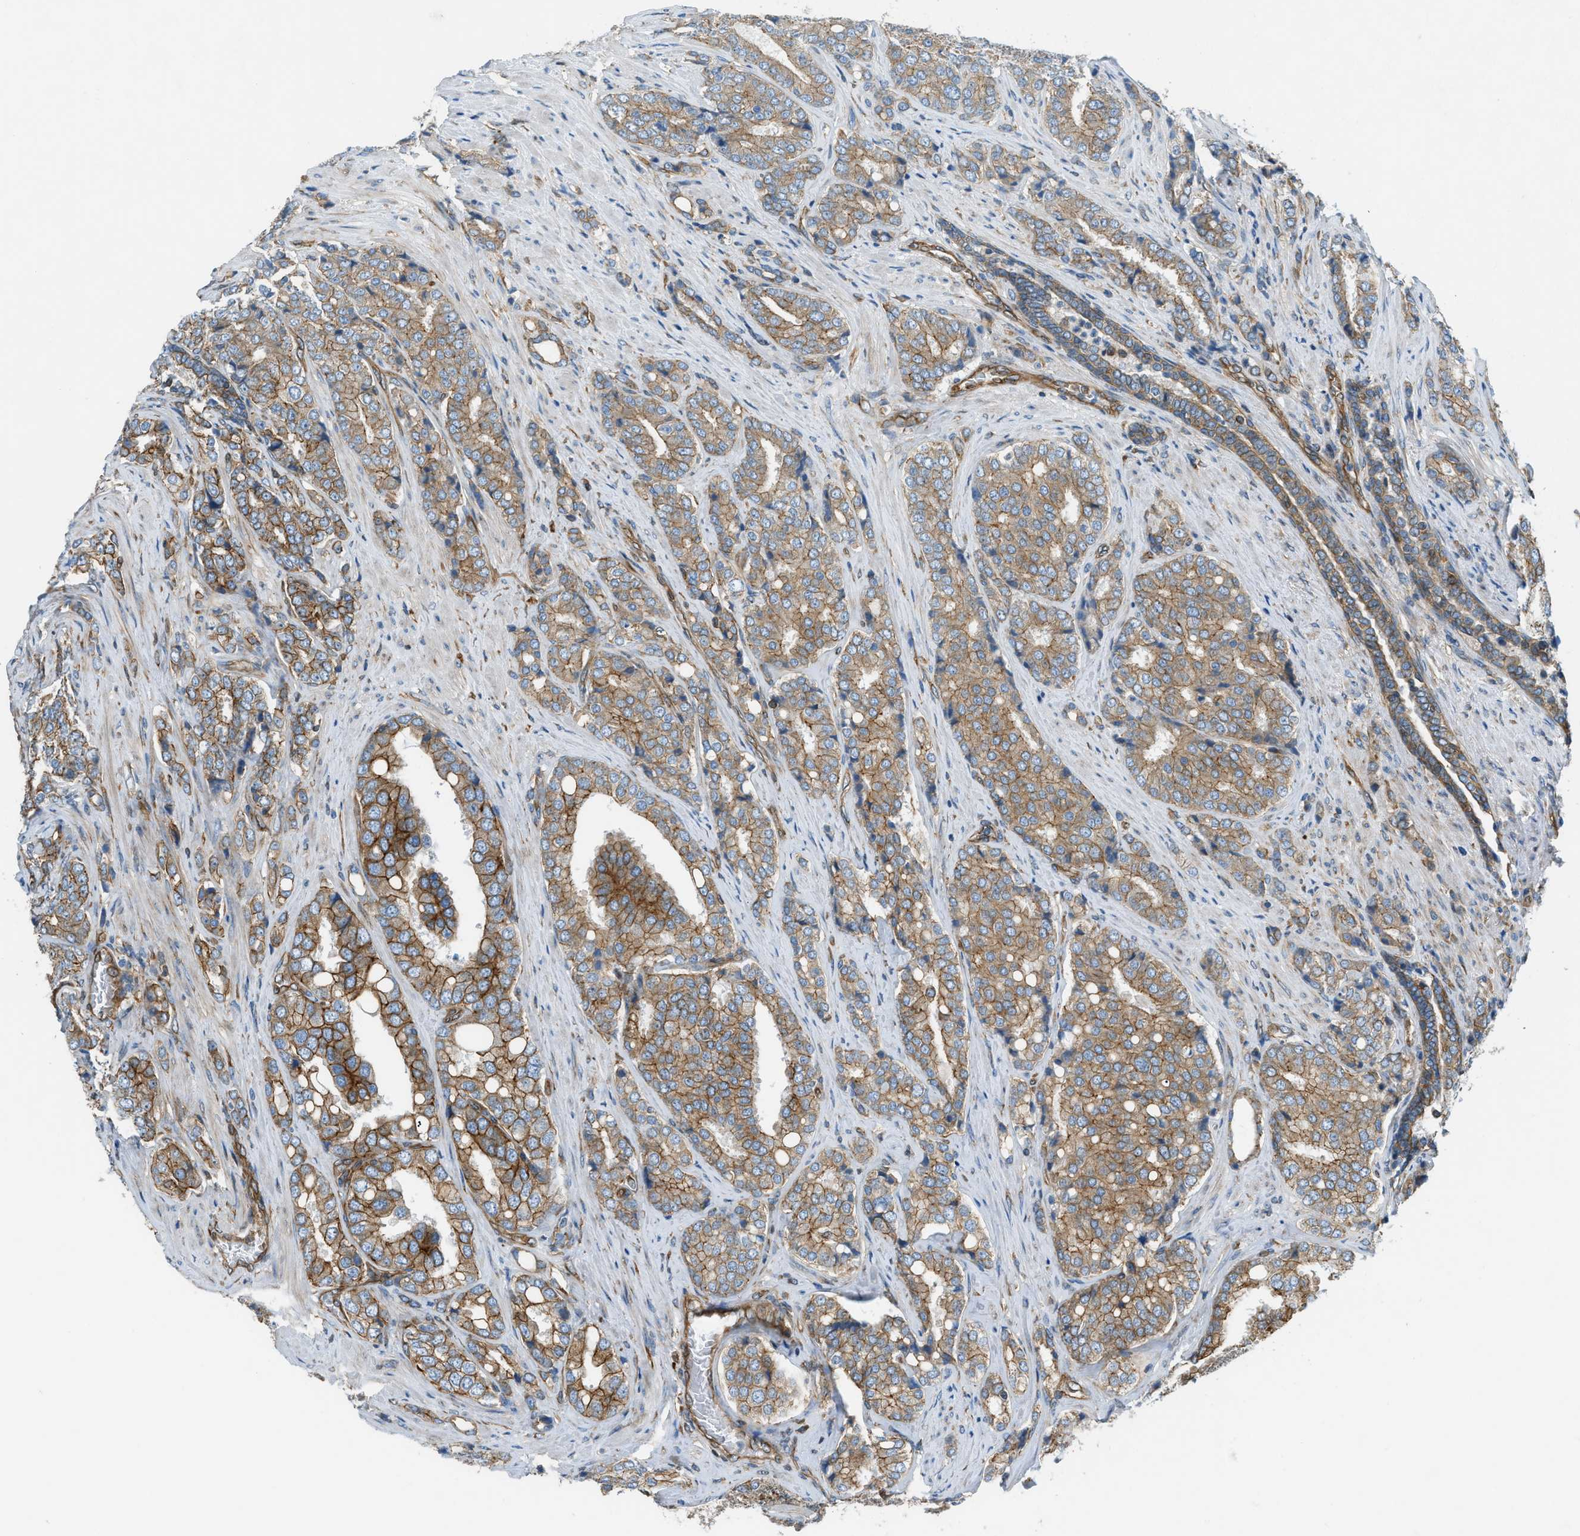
{"staining": {"intensity": "moderate", "quantity": "25%-75%", "location": "cytoplasmic/membranous"}, "tissue": "prostate cancer", "cell_type": "Tumor cells", "image_type": "cancer", "snomed": [{"axis": "morphology", "description": "Adenocarcinoma, High grade"}, {"axis": "topography", "description": "Prostate"}], "caption": "A brown stain labels moderate cytoplasmic/membranous expression of a protein in human prostate cancer (adenocarcinoma (high-grade)) tumor cells.", "gene": "DMAC1", "patient": {"sex": "male", "age": 50}}